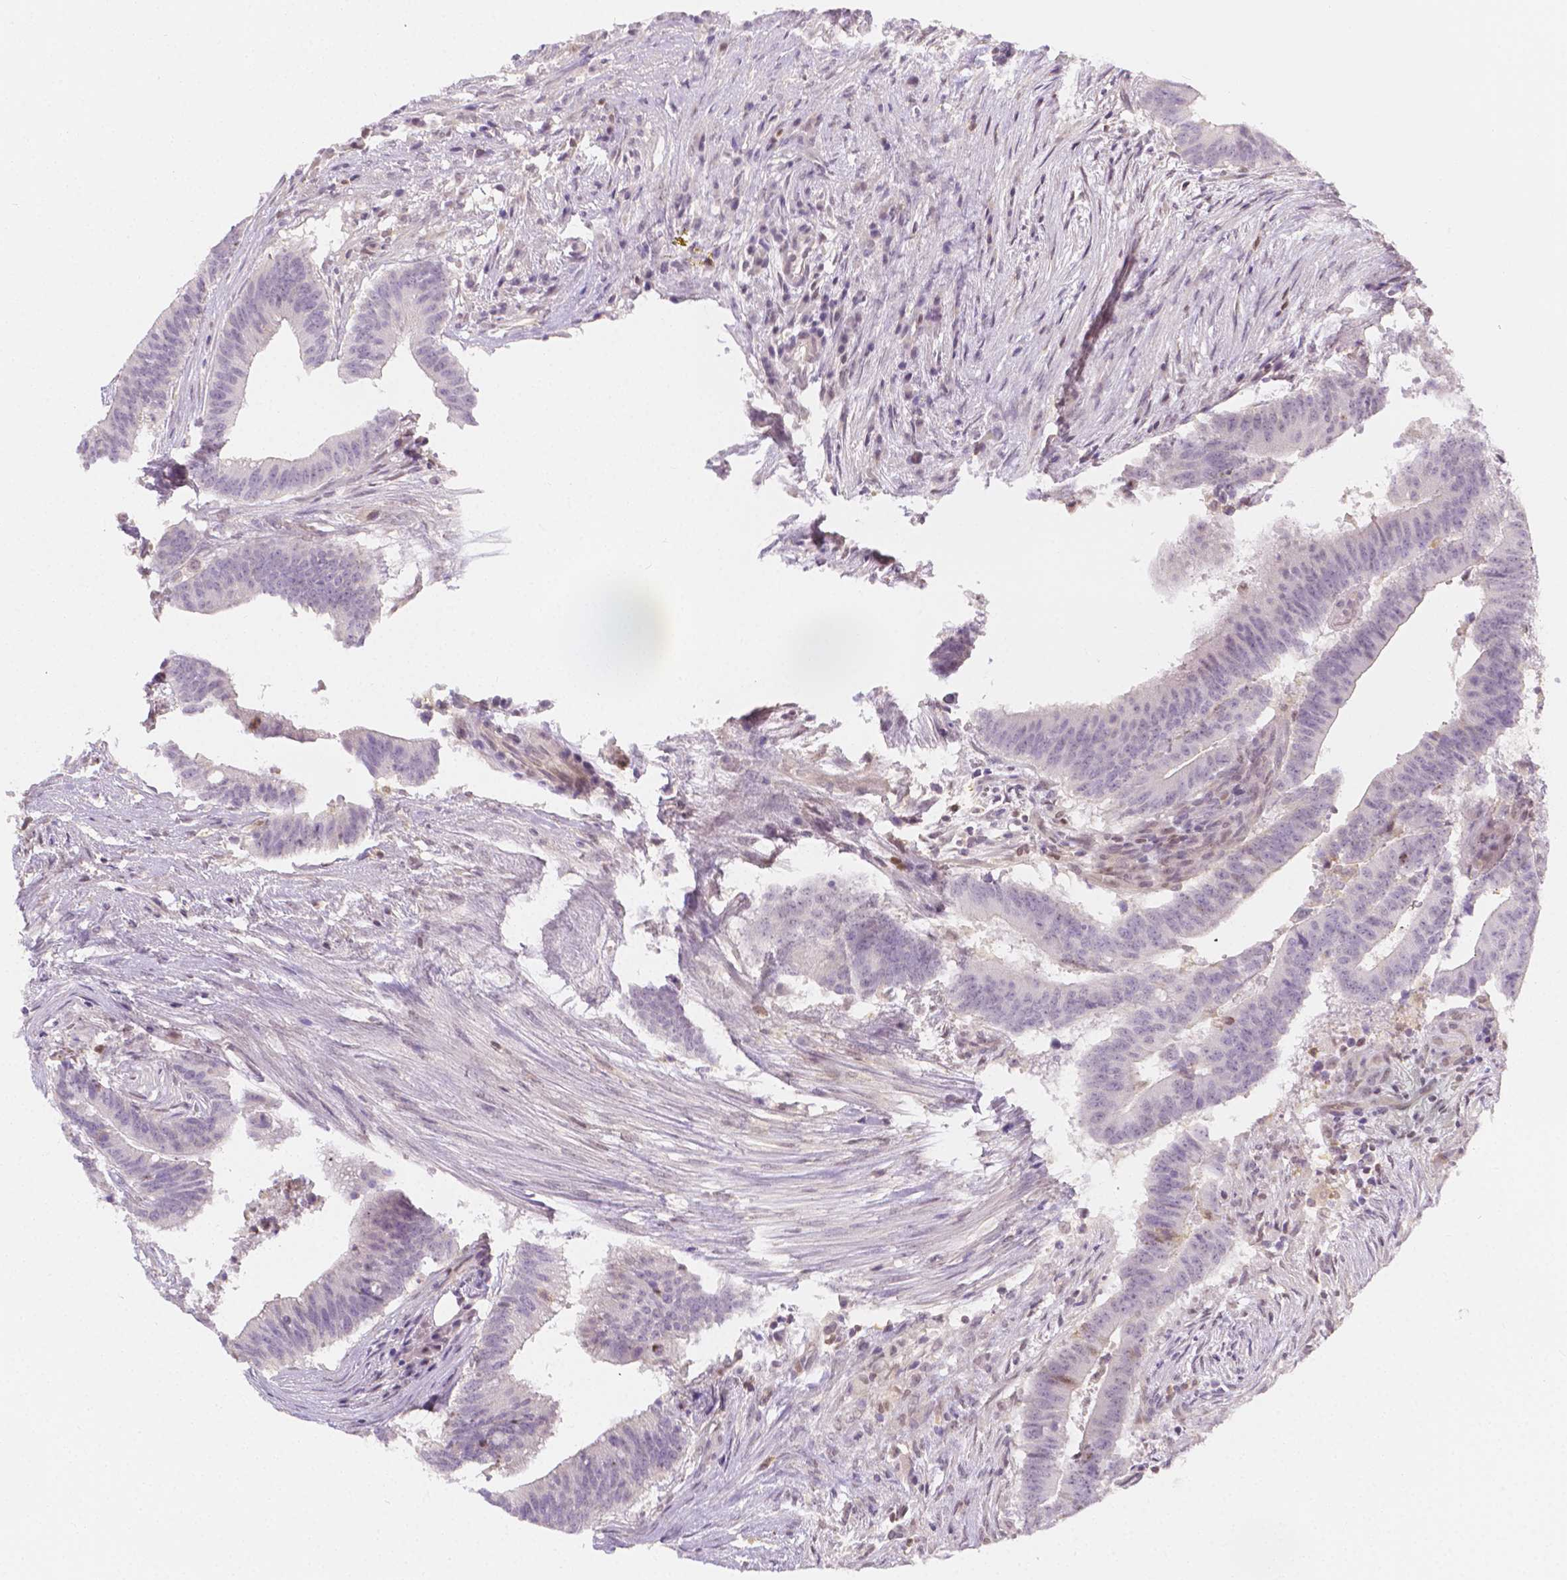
{"staining": {"intensity": "negative", "quantity": "none", "location": "none"}, "tissue": "colorectal cancer", "cell_type": "Tumor cells", "image_type": "cancer", "snomed": [{"axis": "morphology", "description": "Adenocarcinoma, NOS"}, {"axis": "topography", "description": "Colon"}], "caption": "Image shows no protein expression in tumor cells of colorectal cancer (adenocarcinoma) tissue.", "gene": "SGTB", "patient": {"sex": "female", "age": 43}}